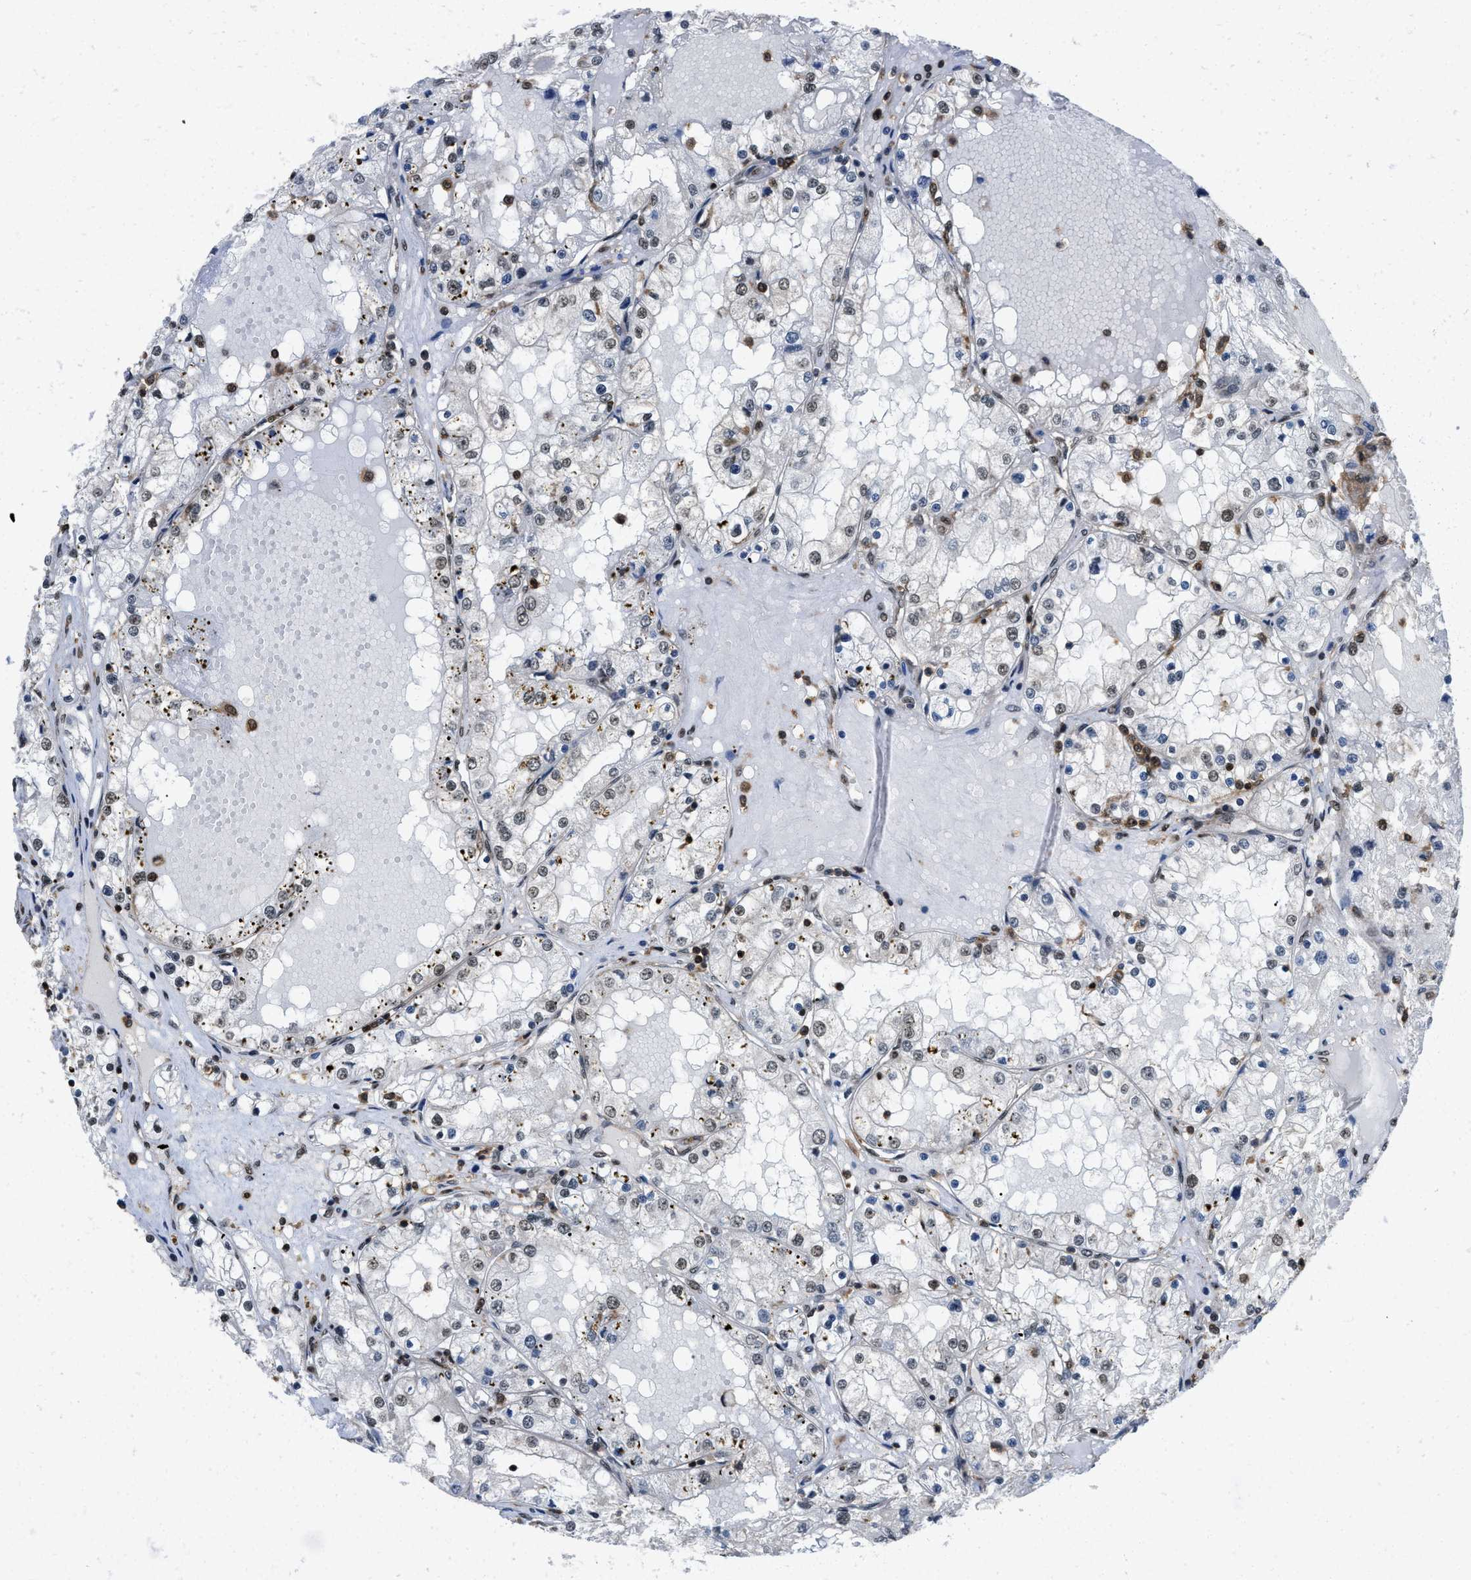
{"staining": {"intensity": "weak", "quantity": "<25%", "location": "nuclear"}, "tissue": "renal cancer", "cell_type": "Tumor cells", "image_type": "cancer", "snomed": [{"axis": "morphology", "description": "Adenocarcinoma, NOS"}, {"axis": "topography", "description": "Kidney"}], "caption": "IHC photomicrograph of renal cancer (adenocarcinoma) stained for a protein (brown), which demonstrates no staining in tumor cells.", "gene": "ATF7IP", "patient": {"sex": "male", "age": 68}}